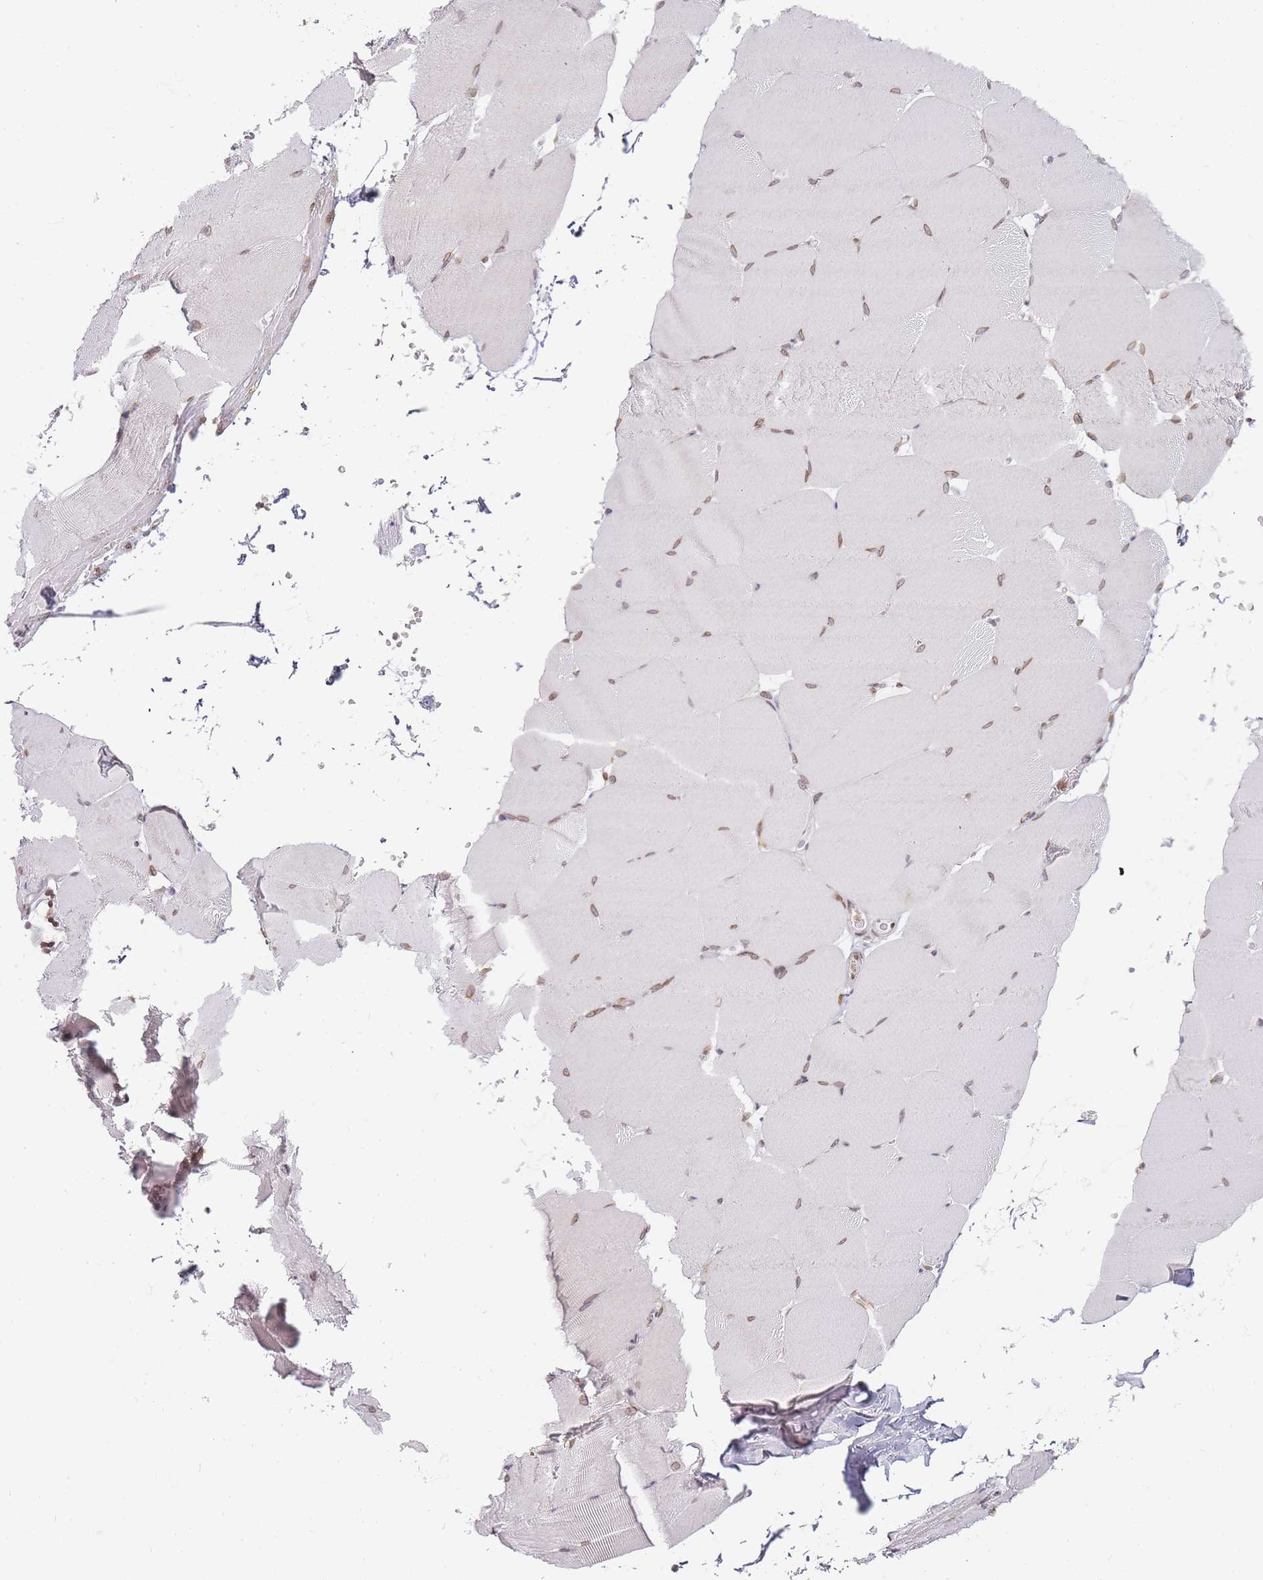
{"staining": {"intensity": "weak", "quantity": "25%-75%", "location": "nuclear"}, "tissue": "skeletal muscle", "cell_type": "Myocytes", "image_type": "normal", "snomed": [{"axis": "morphology", "description": "Normal tissue, NOS"}, {"axis": "topography", "description": "Skeletal muscle"}, {"axis": "topography", "description": "Parathyroid gland"}], "caption": "DAB immunohistochemical staining of unremarkable human skeletal muscle displays weak nuclear protein positivity in about 25%-75% of myocytes.", "gene": "JAKMIP1", "patient": {"sex": "female", "age": 37}}